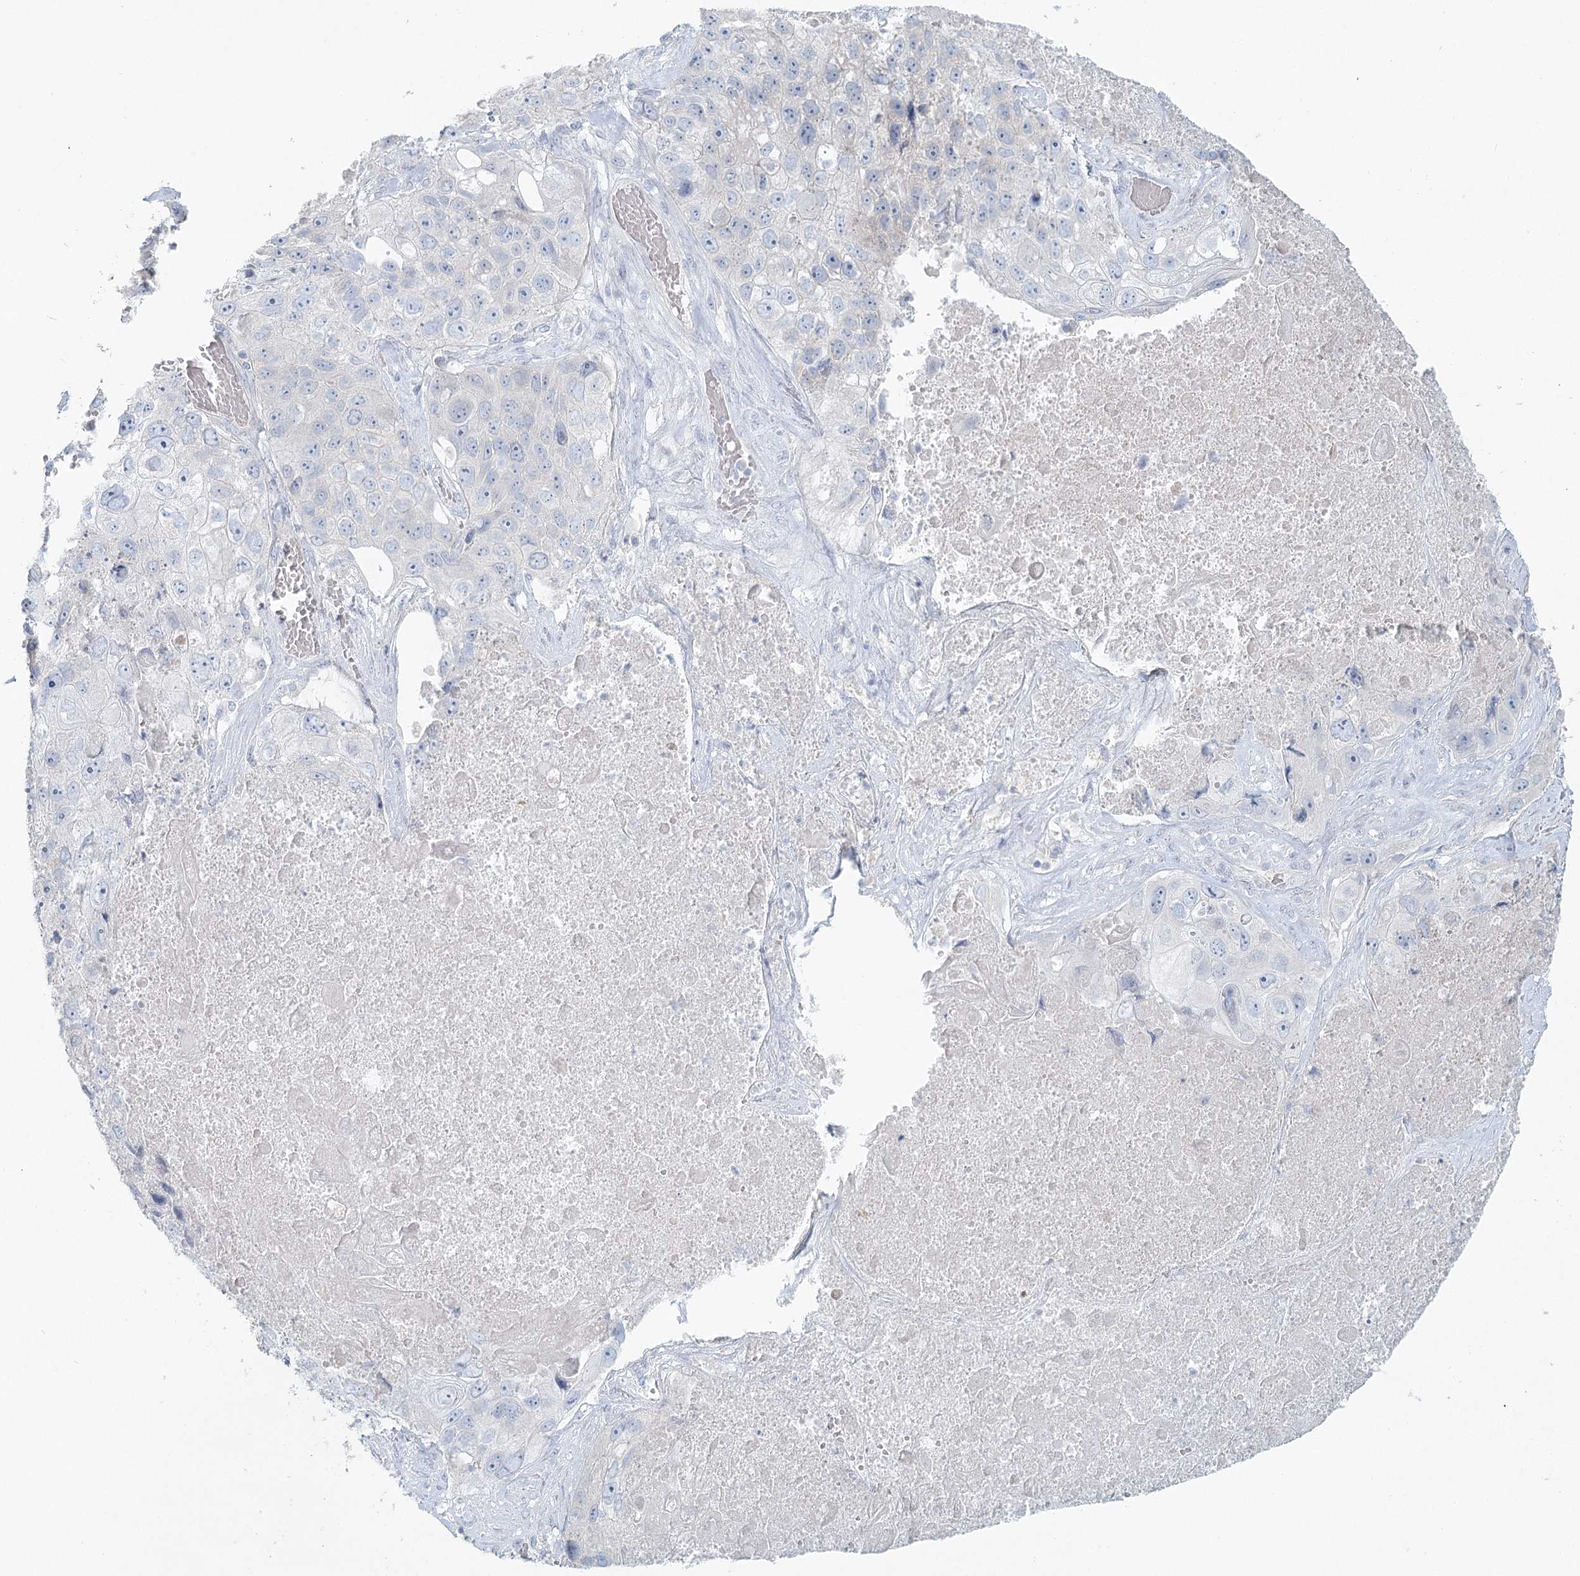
{"staining": {"intensity": "negative", "quantity": "none", "location": "none"}, "tissue": "lung cancer", "cell_type": "Tumor cells", "image_type": "cancer", "snomed": [{"axis": "morphology", "description": "Squamous cell carcinoma, NOS"}, {"axis": "topography", "description": "Lung"}], "caption": "Immunohistochemistry of human lung cancer exhibits no staining in tumor cells.", "gene": "LRP2BP", "patient": {"sex": "male", "age": 61}}